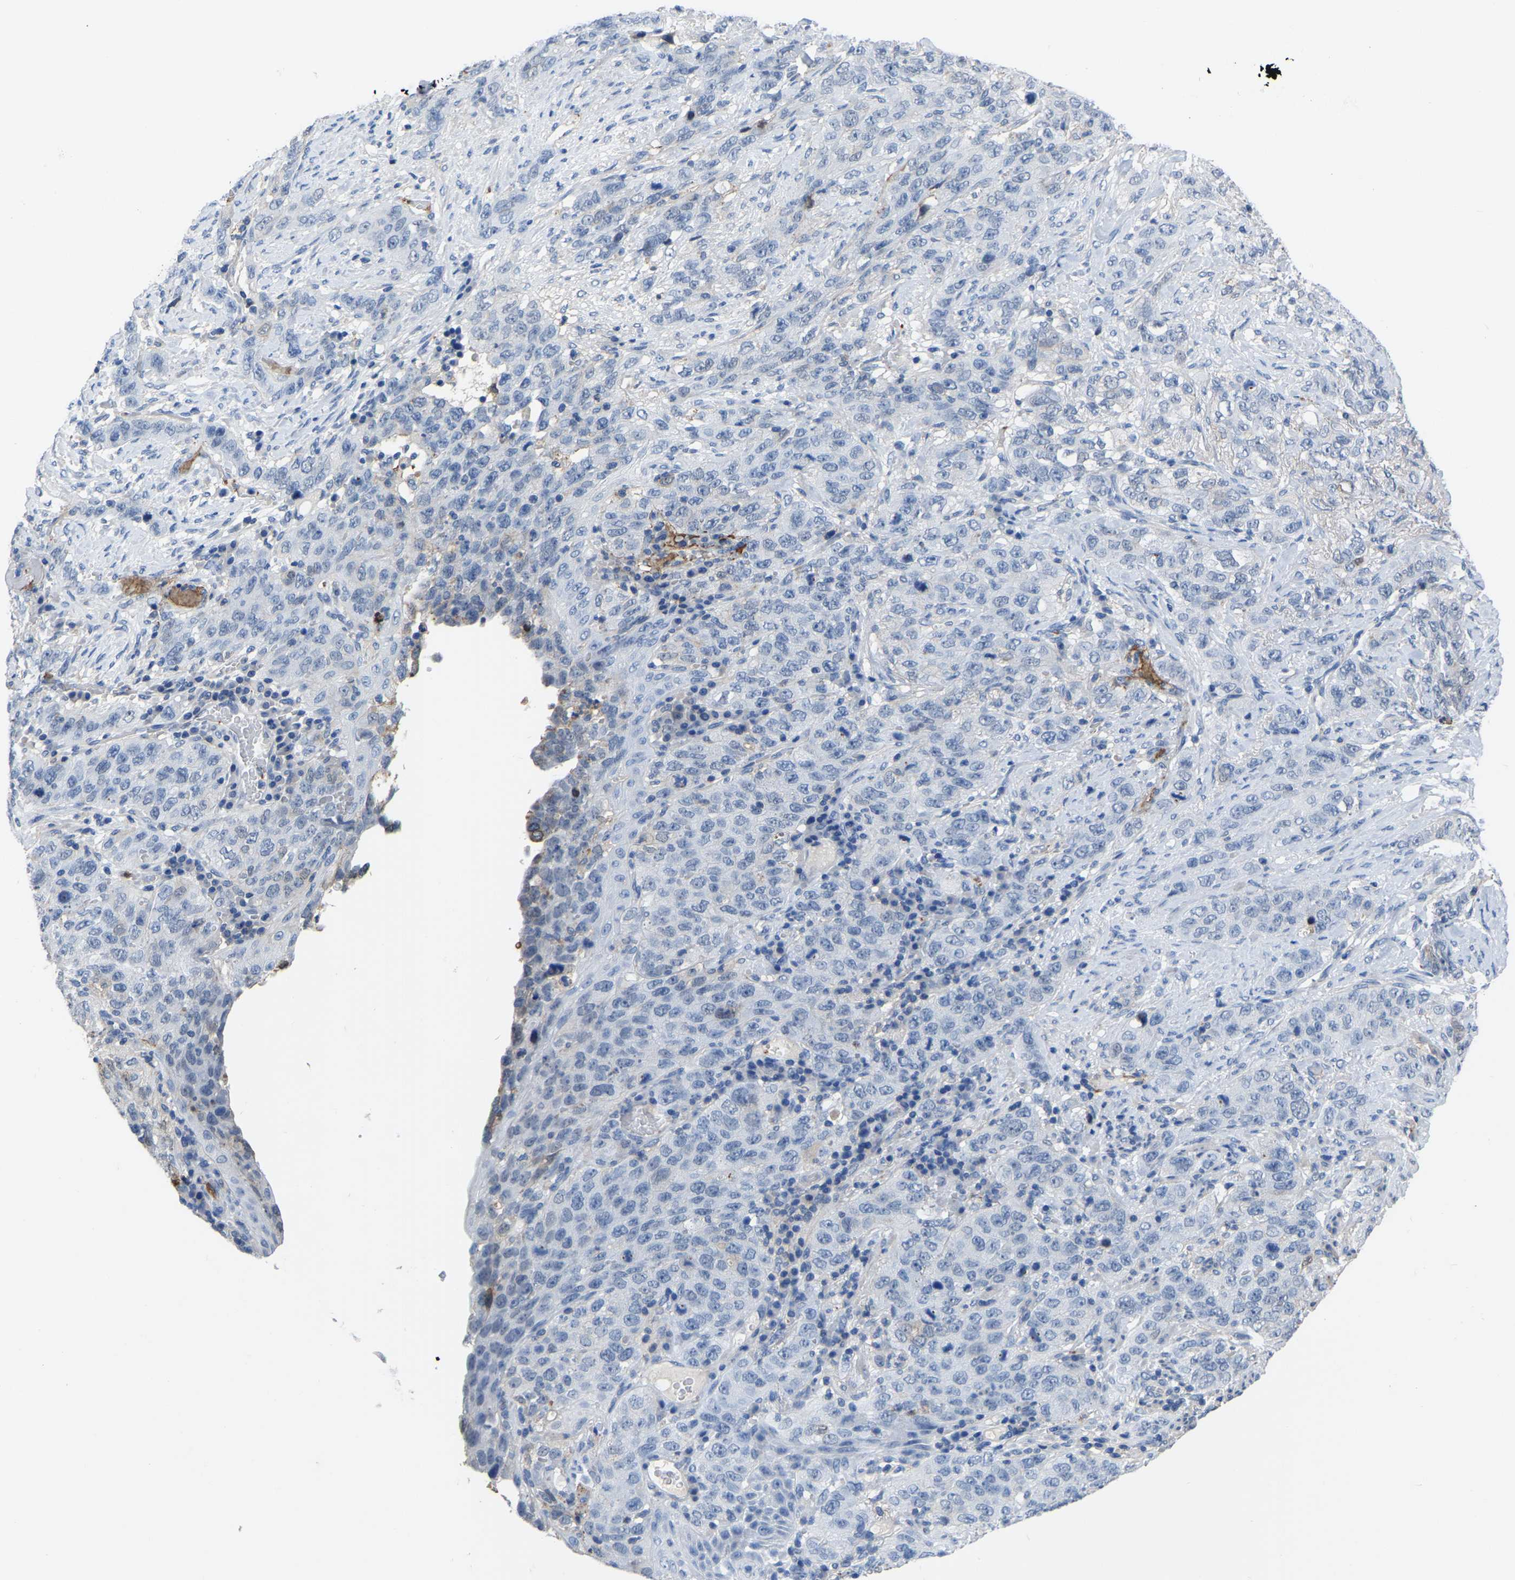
{"staining": {"intensity": "negative", "quantity": "none", "location": "none"}, "tissue": "stomach cancer", "cell_type": "Tumor cells", "image_type": "cancer", "snomed": [{"axis": "morphology", "description": "Adenocarcinoma, NOS"}, {"axis": "topography", "description": "Stomach"}], "caption": "Stomach cancer was stained to show a protein in brown. There is no significant expression in tumor cells. The staining was performed using DAB to visualize the protein expression in brown, while the nuclei were stained in blue with hematoxylin (Magnification: 20x).", "gene": "ZNF449", "patient": {"sex": "male", "age": 48}}